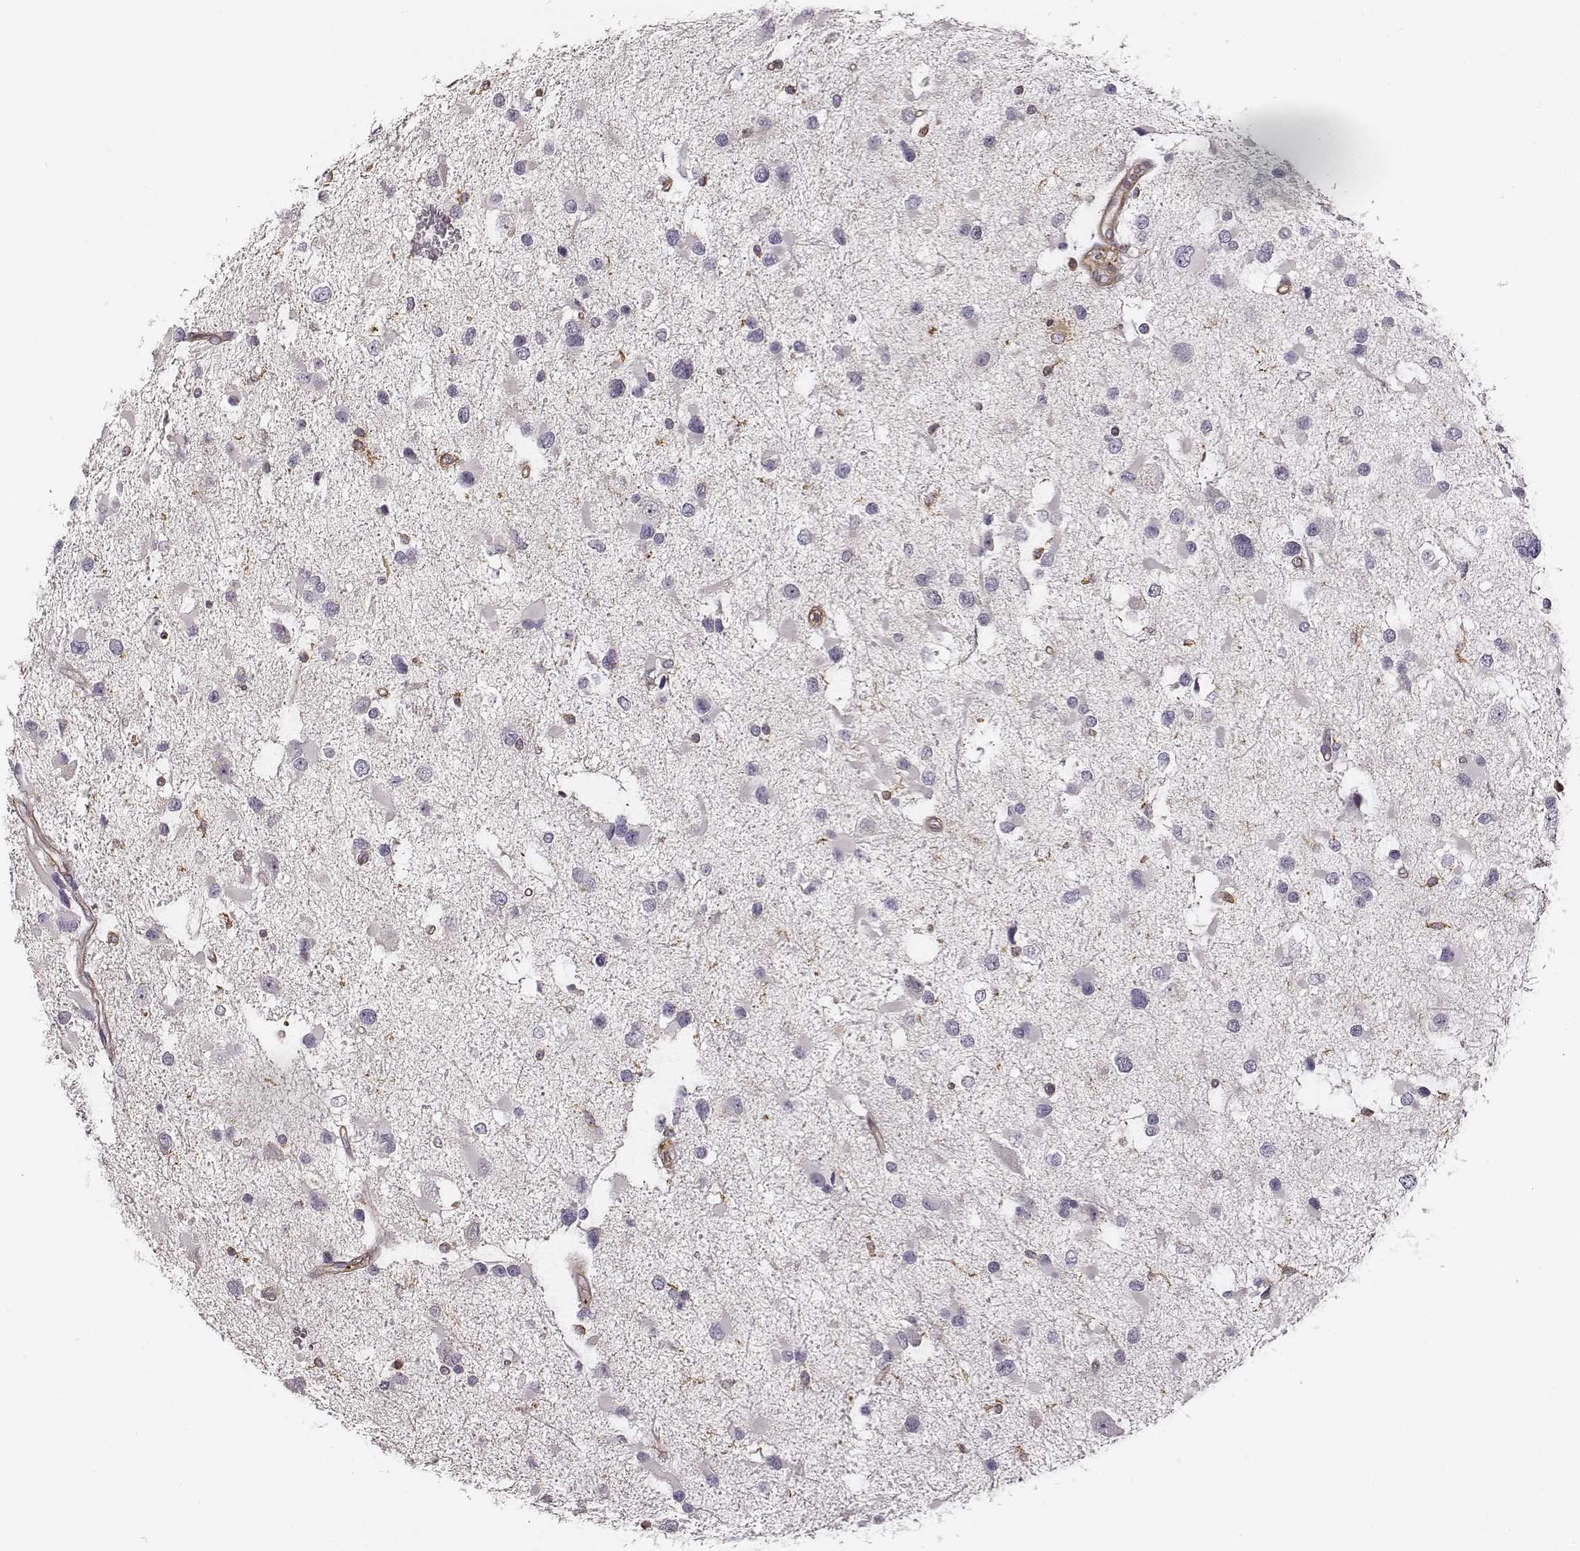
{"staining": {"intensity": "negative", "quantity": "none", "location": "none"}, "tissue": "glioma", "cell_type": "Tumor cells", "image_type": "cancer", "snomed": [{"axis": "morphology", "description": "Glioma, malignant, Low grade"}, {"axis": "topography", "description": "Brain"}], "caption": "Immunohistochemistry micrograph of neoplastic tissue: human low-grade glioma (malignant) stained with DAB shows no significant protein expression in tumor cells. The staining is performed using DAB brown chromogen with nuclei counter-stained in using hematoxylin.", "gene": "ZYX", "patient": {"sex": "female", "age": 32}}